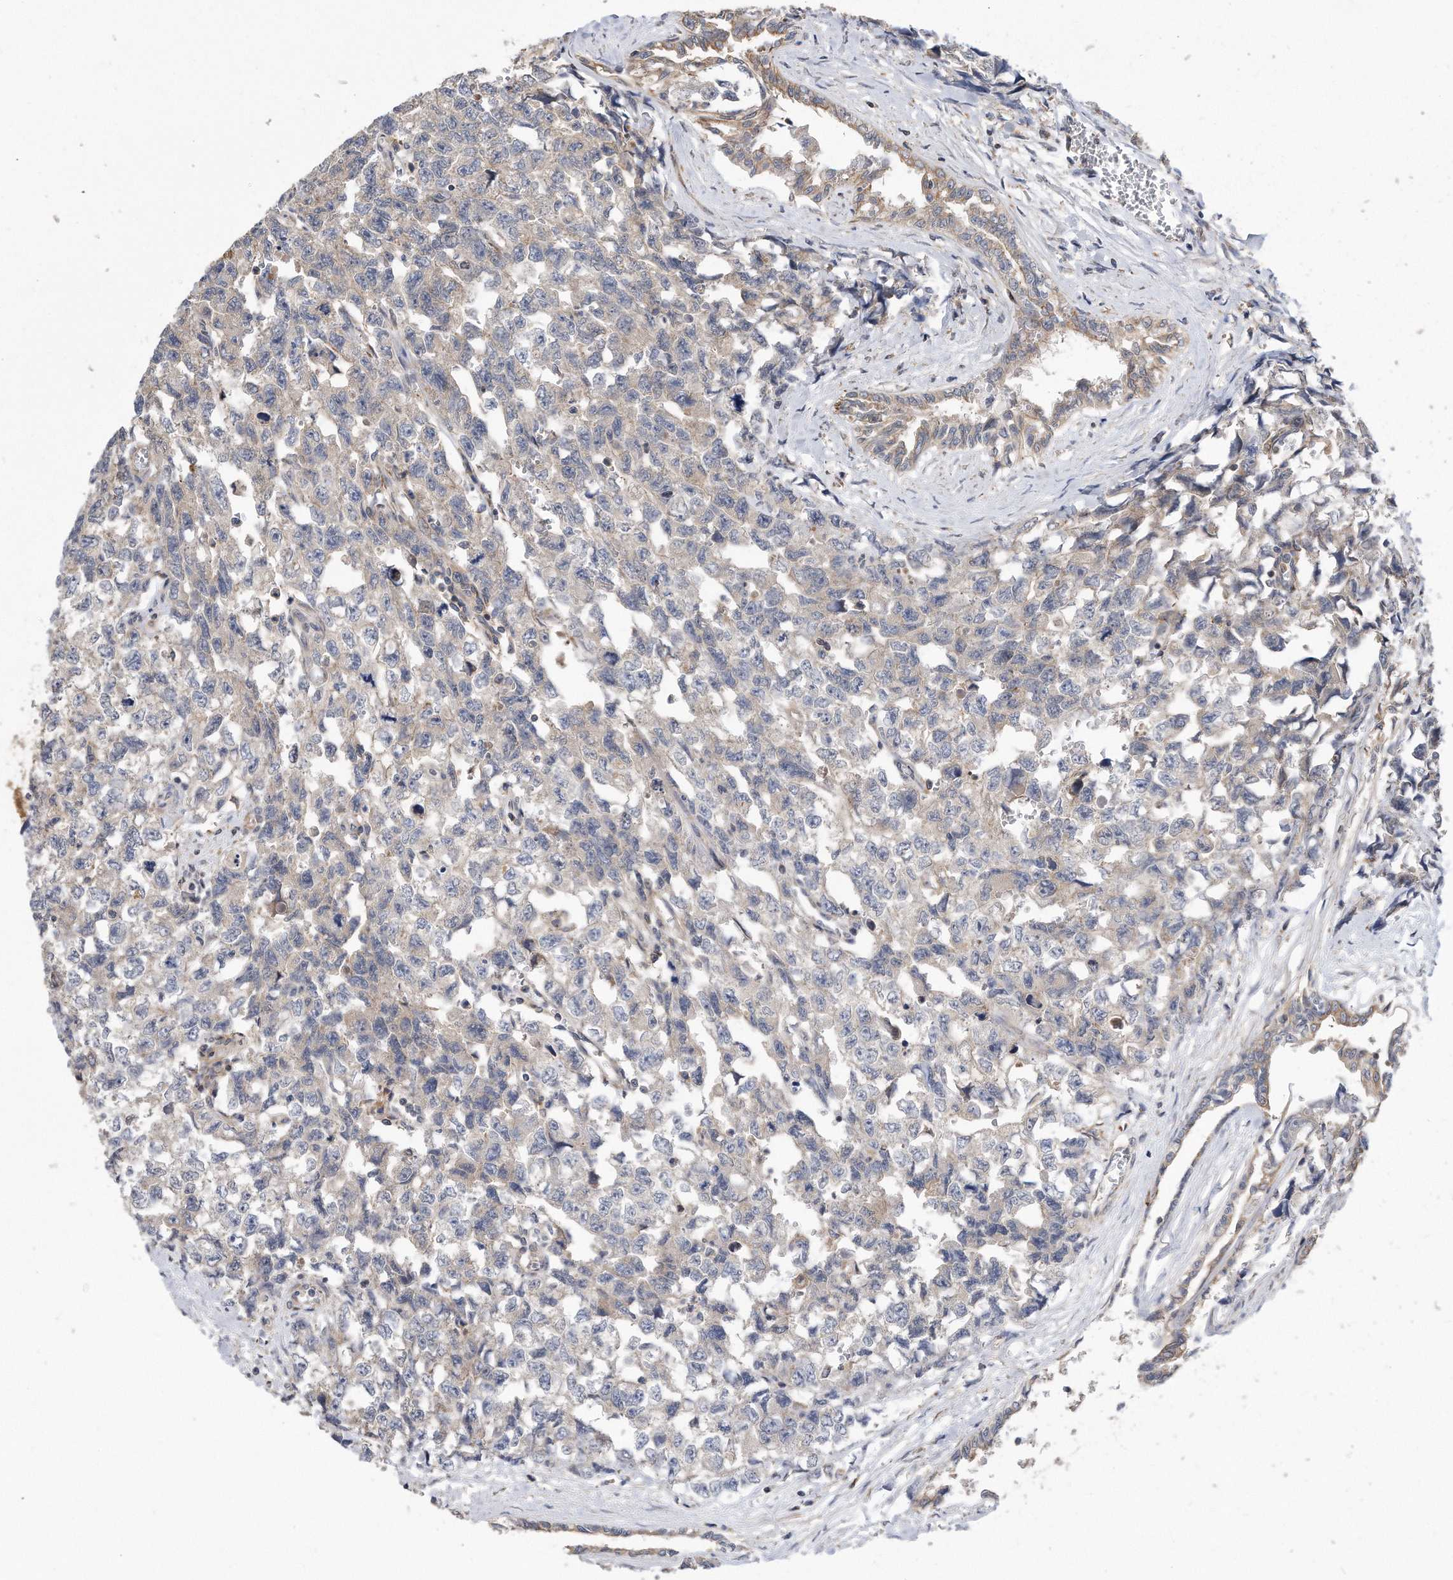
{"staining": {"intensity": "negative", "quantity": "none", "location": "none"}, "tissue": "testis cancer", "cell_type": "Tumor cells", "image_type": "cancer", "snomed": [{"axis": "morphology", "description": "Carcinoma, Embryonal, NOS"}, {"axis": "topography", "description": "Testis"}], "caption": "Histopathology image shows no protein staining in tumor cells of testis embryonal carcinoma tissue.", "gene": "TCP1", "patient": {"sex": "male", "age": 31}}